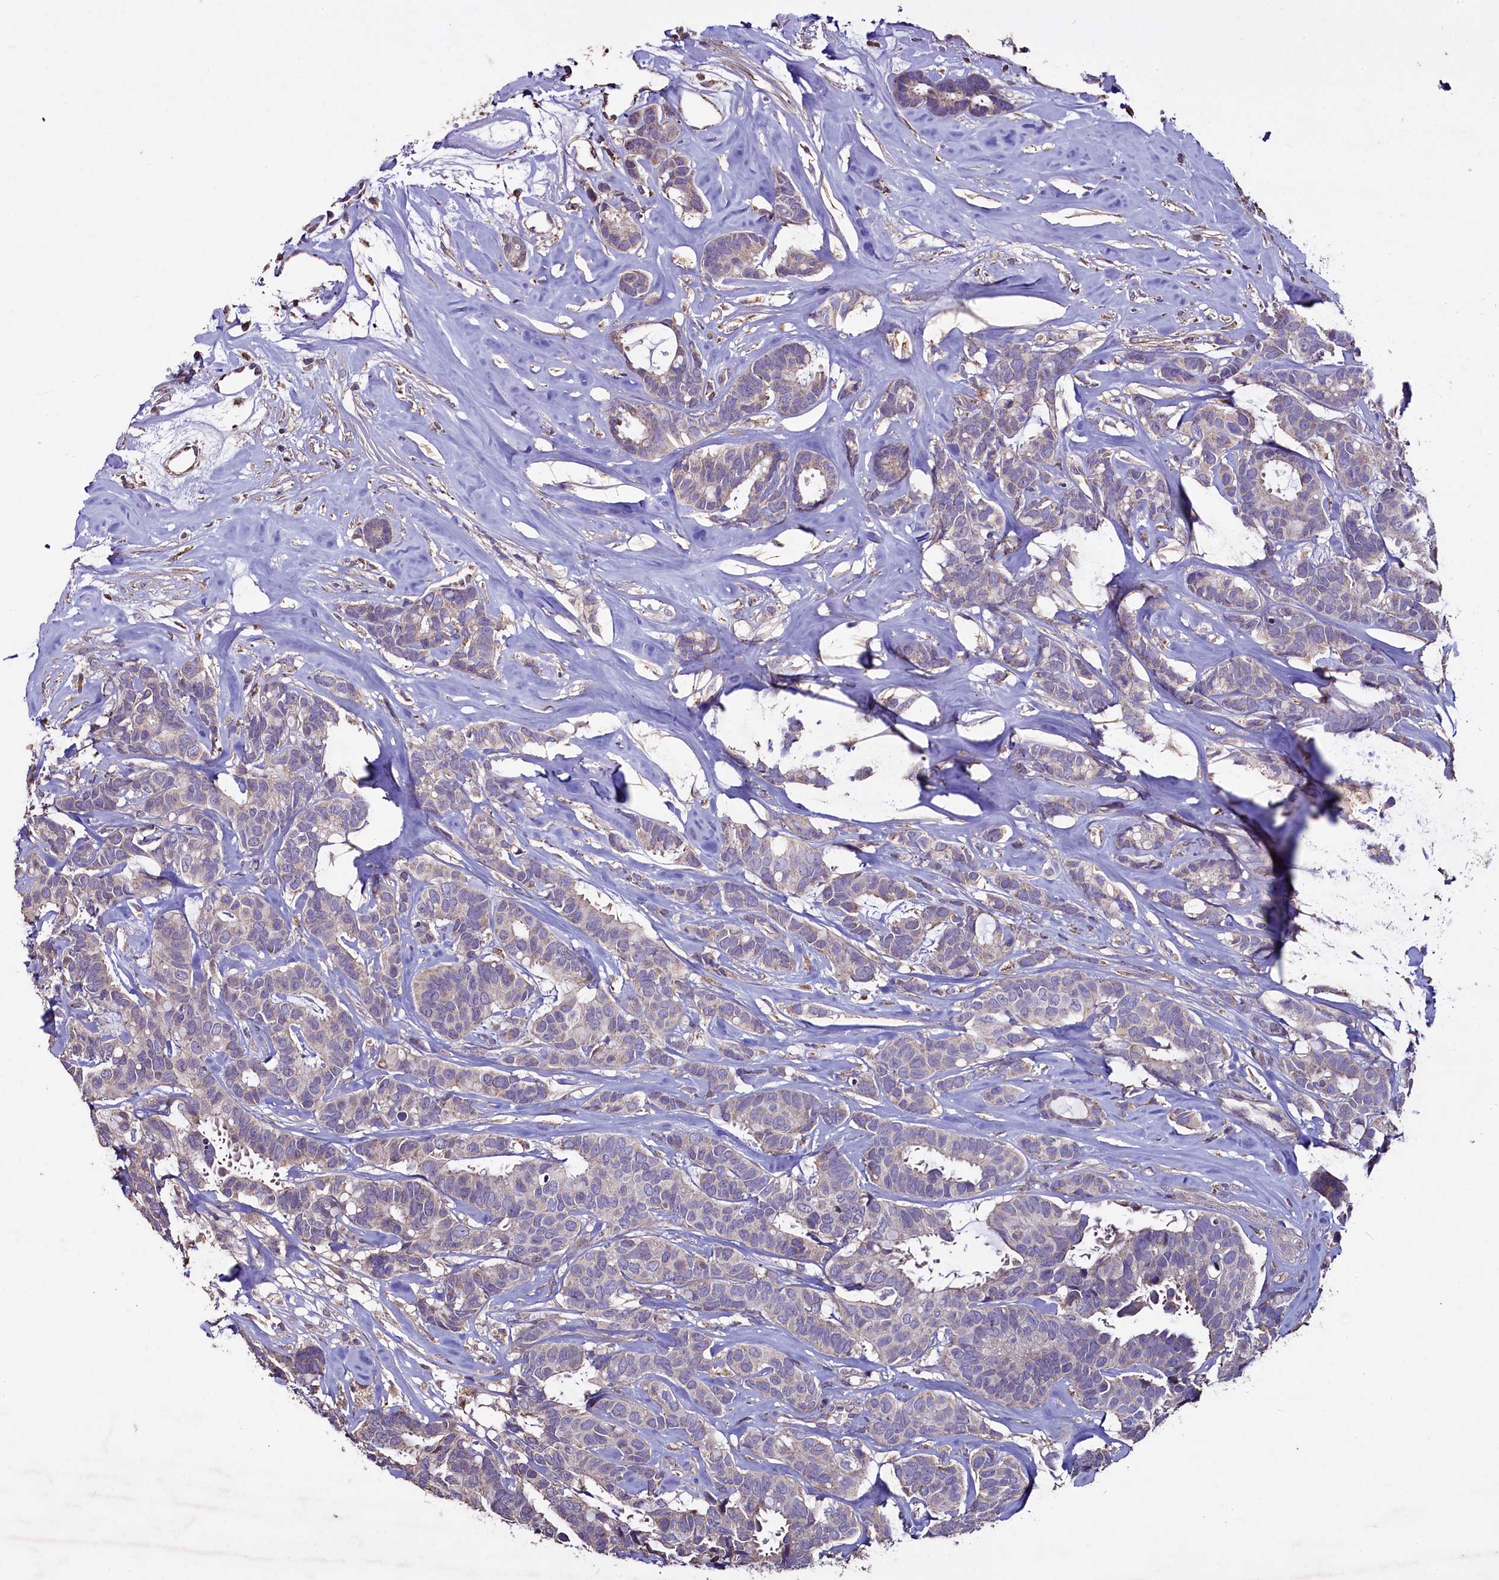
{"staining": {"intensity": "weak", "quantity": "25%-75%", "location": "cytoplasmic/membranous"}, "tissue": "breast cancer", "cell_type": "Tumor cells", "image_type": "cancer", "snomed": [{"axis": "morphology", "description": "Duct carcinoma"}, {"axis": "topography", "description": "Breast"}], "caption": "Human infiltrating ductal carcinoma (breast) stained with a protein marker reveals weak staining in tumor cells.", "gene": "COQ9", "patient": {"sex": "female", "age": 87}}